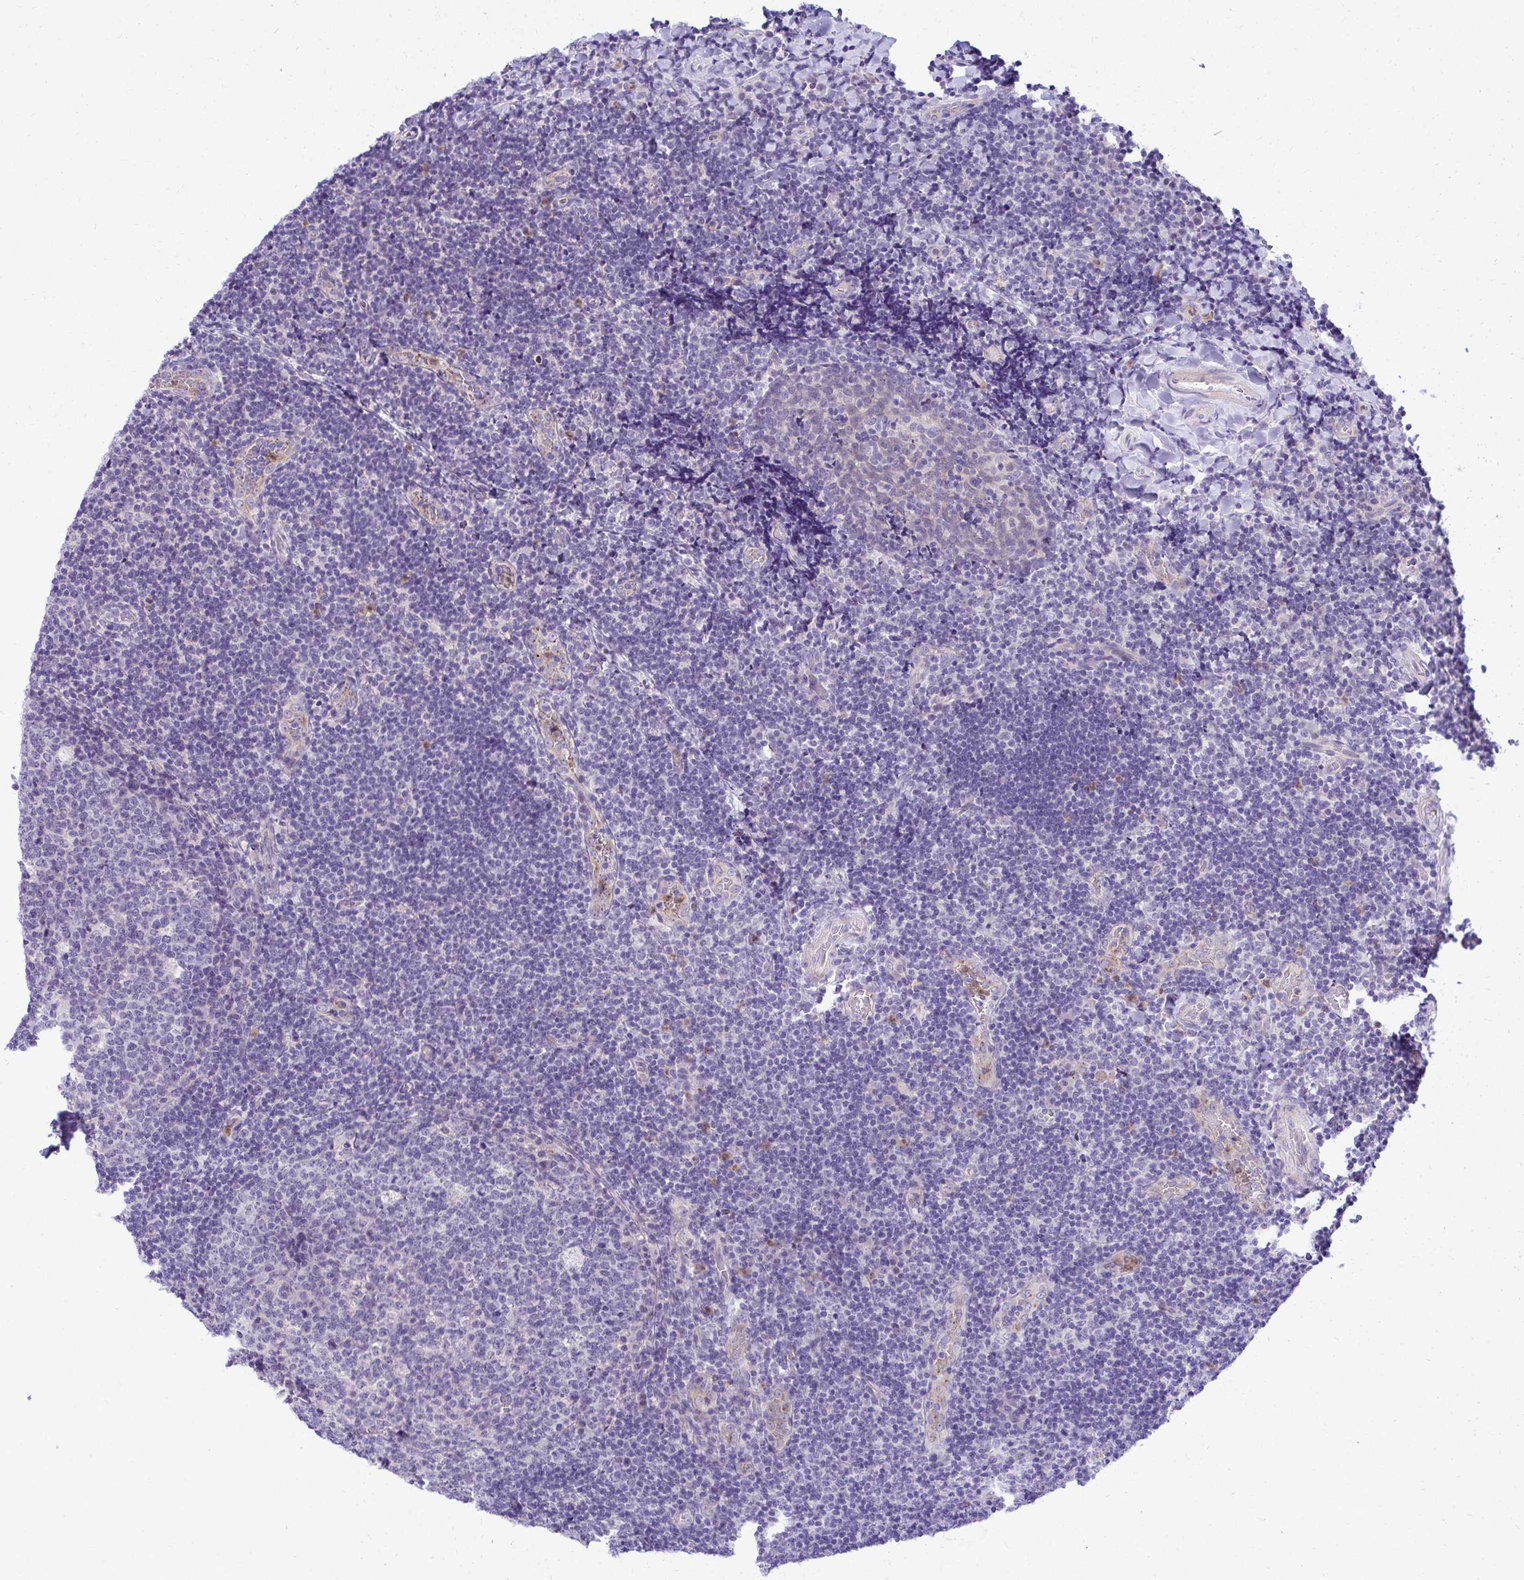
{"staining": {"intensity": "negative", "quantity": "none", "location": "none"}, "tissue": "tonsil", "cell_type": "Germinal center cells", "image_type": "normal", "snomed": [{"axis": "morphology", "description": "Normal tissue, NOS"}, {"axis": "topography", "description": "Tonsil"}], "caption": "This histopathology image is of benign tonsil stained with immunohistochemistry (IHC) to label a protein in brown with the nuclei are counter-stained blue. There is no positivity in germinal center cells.", "gene": "ZSWIM9", "patient": {"sex": "male", "age": 17}}